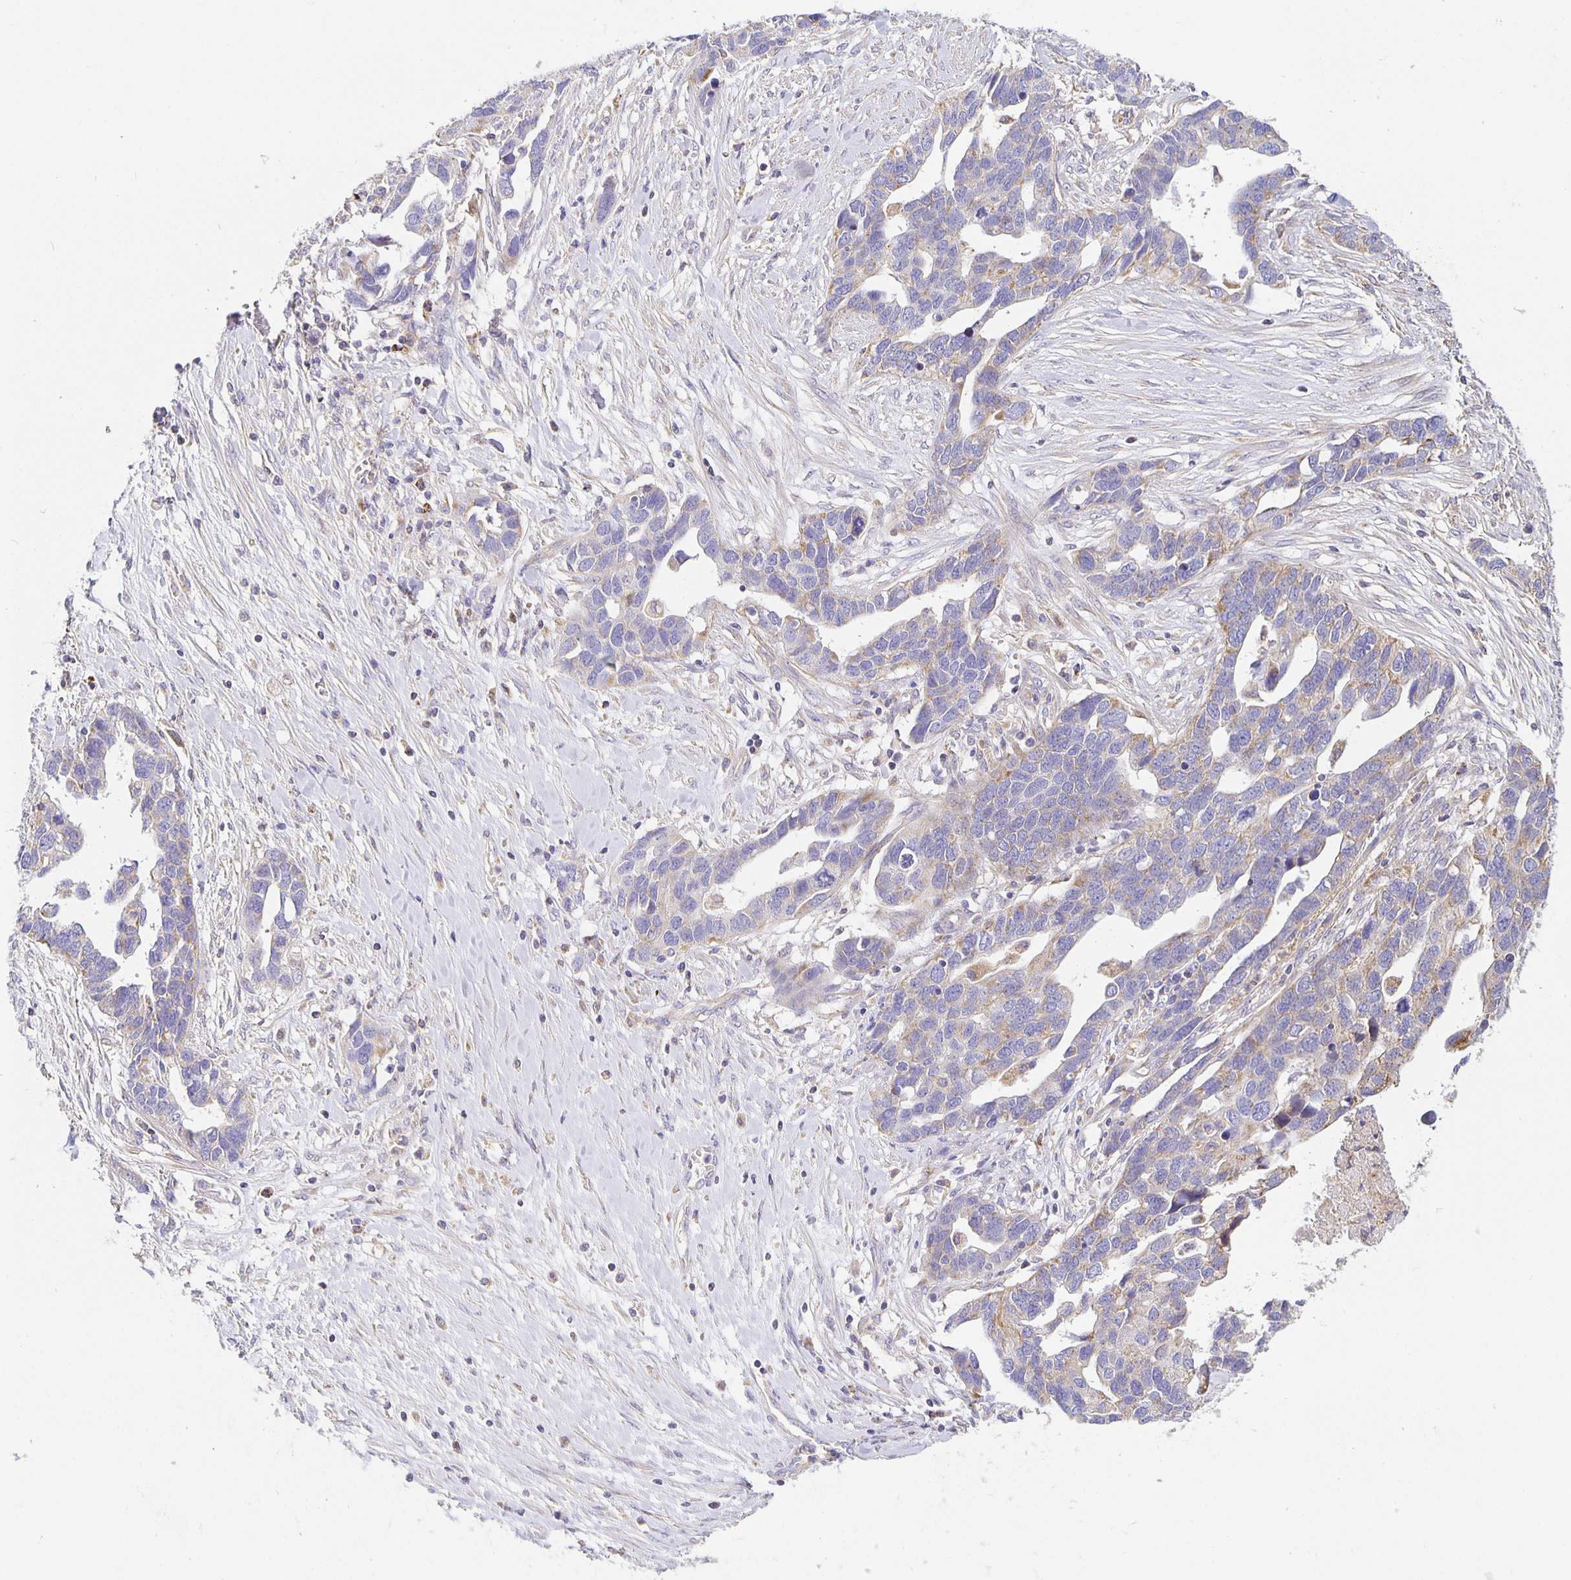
{"staining": {"intensity": "weak", "quantity": "<25%", "location": "cytoplasmic/membranous"}, "tissue": "ovarian cancer", "cell_type": "Tumor cells", "image_type": "cancer", "snomed": [{"axis": "morphology", "description": "Cystadenocarcinoma, serous, NOS"}, {"axis": "topography", "description": "Ovary"}], "caption": "DAB immunohistochemical staining of ovarian cancer (serous cystadenocarcinoma) reveals no significant expression in tumor cells.", "gene": "FLRT3", "patient": {"sex": "female", "age": 54}}